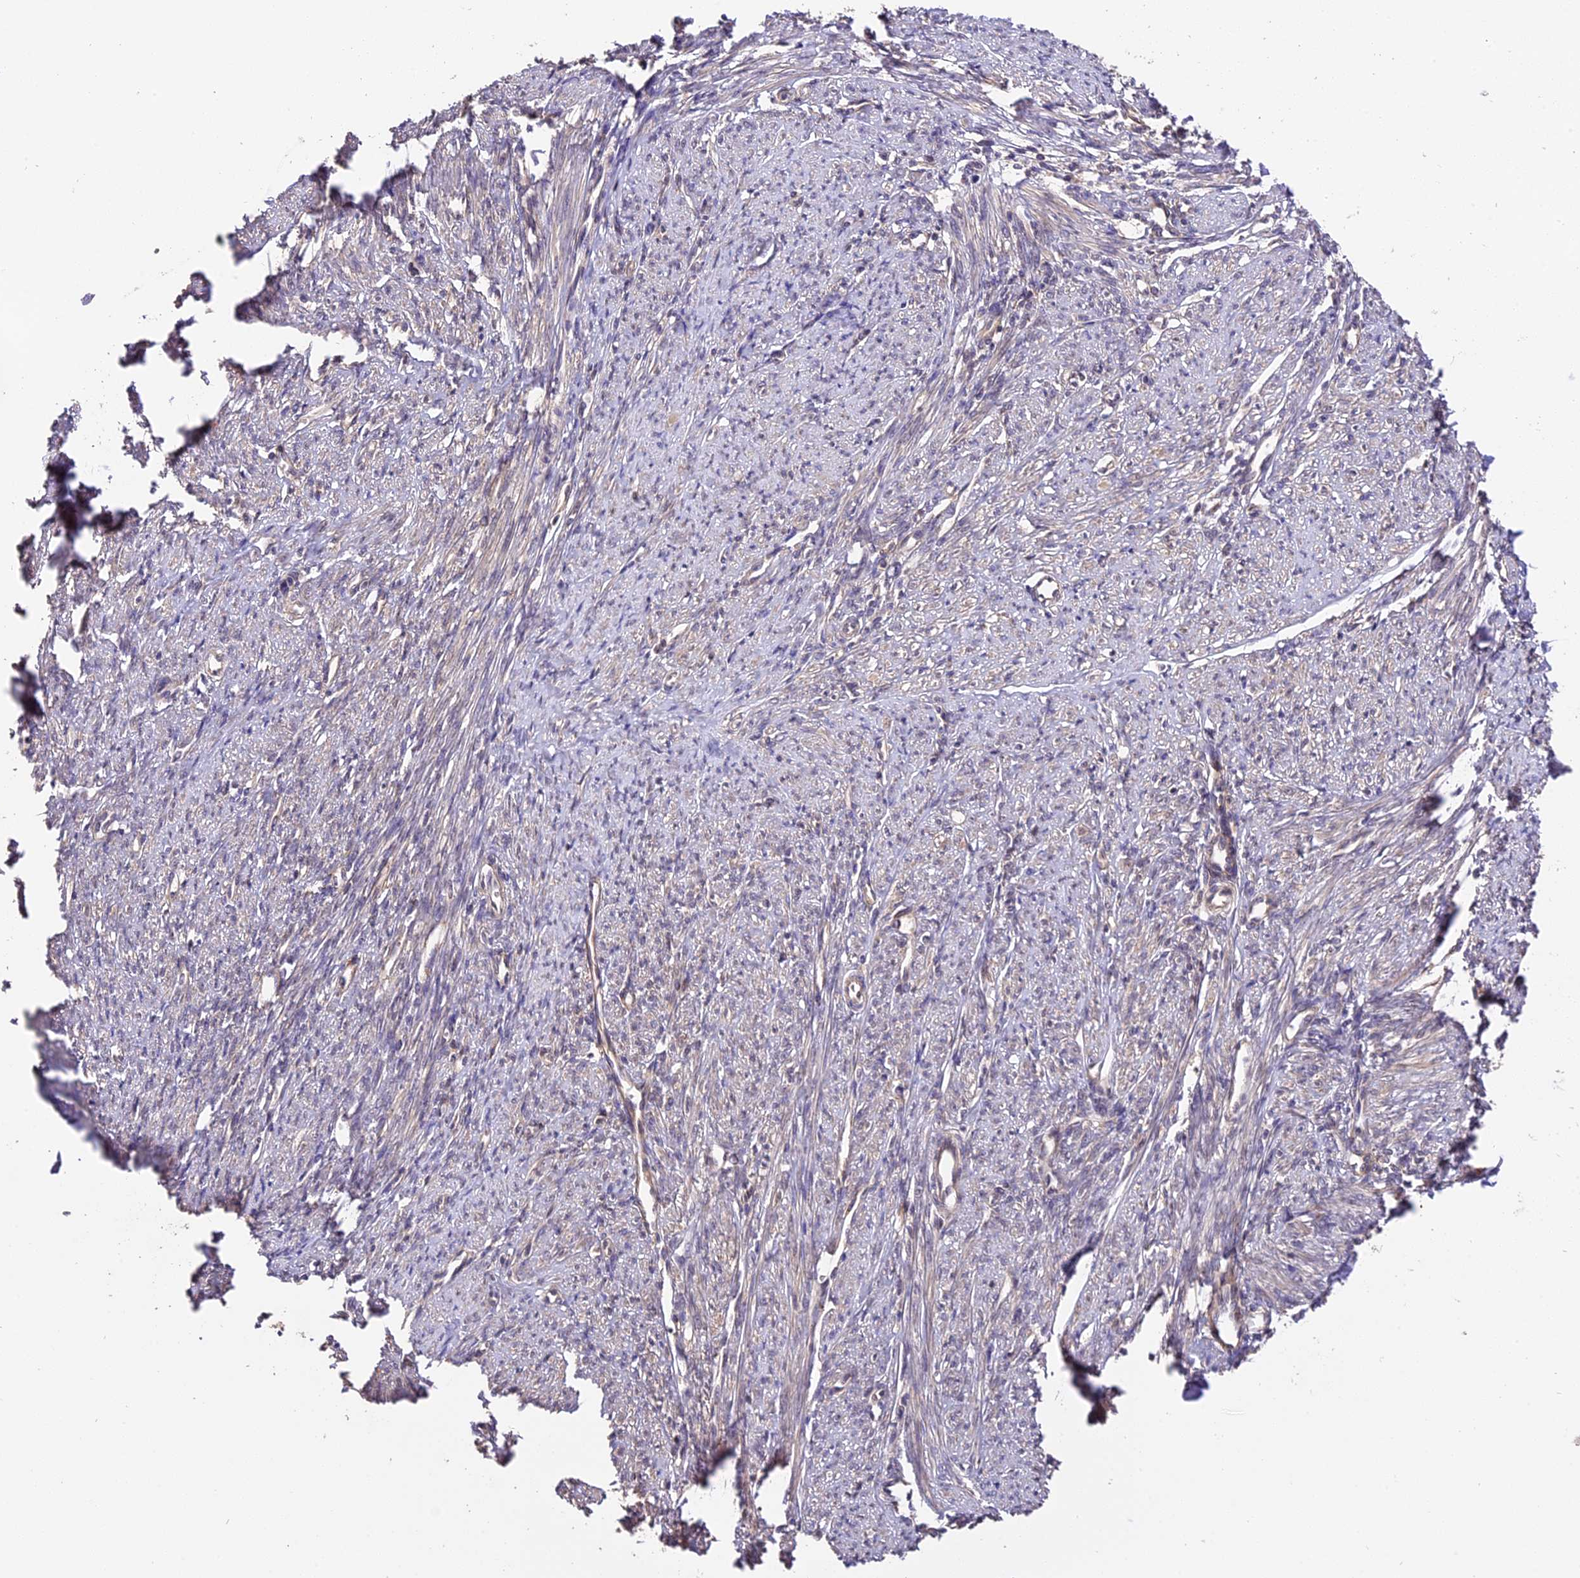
{"staining": {"intensity": "moderate", "quantity": "25%-75%", "location": "cytoplasmic/membranous"}, "tissue": "smooth muscle", "cell_type": "Smooth muscle cells", "image_type": "normal", "snomed": [{"axis": "morphology", "description": "Normal tissue, NOS"}, {"axis": "topography", "description": "Smooth muscle"}, {"axis": "topography", "description": "Uterus"}], "caption": "The immunohistochemical stain labels moderate cytoplasmic/membranous expression in smooth muscle cells of benign smooth muscle. (DAB (3,3'-diaminobenzidine) IHC, brown staining for protein, blue staining for nuclei).", "gene": "TRMT1", "patient": {"sex": "female", "age": 59}}